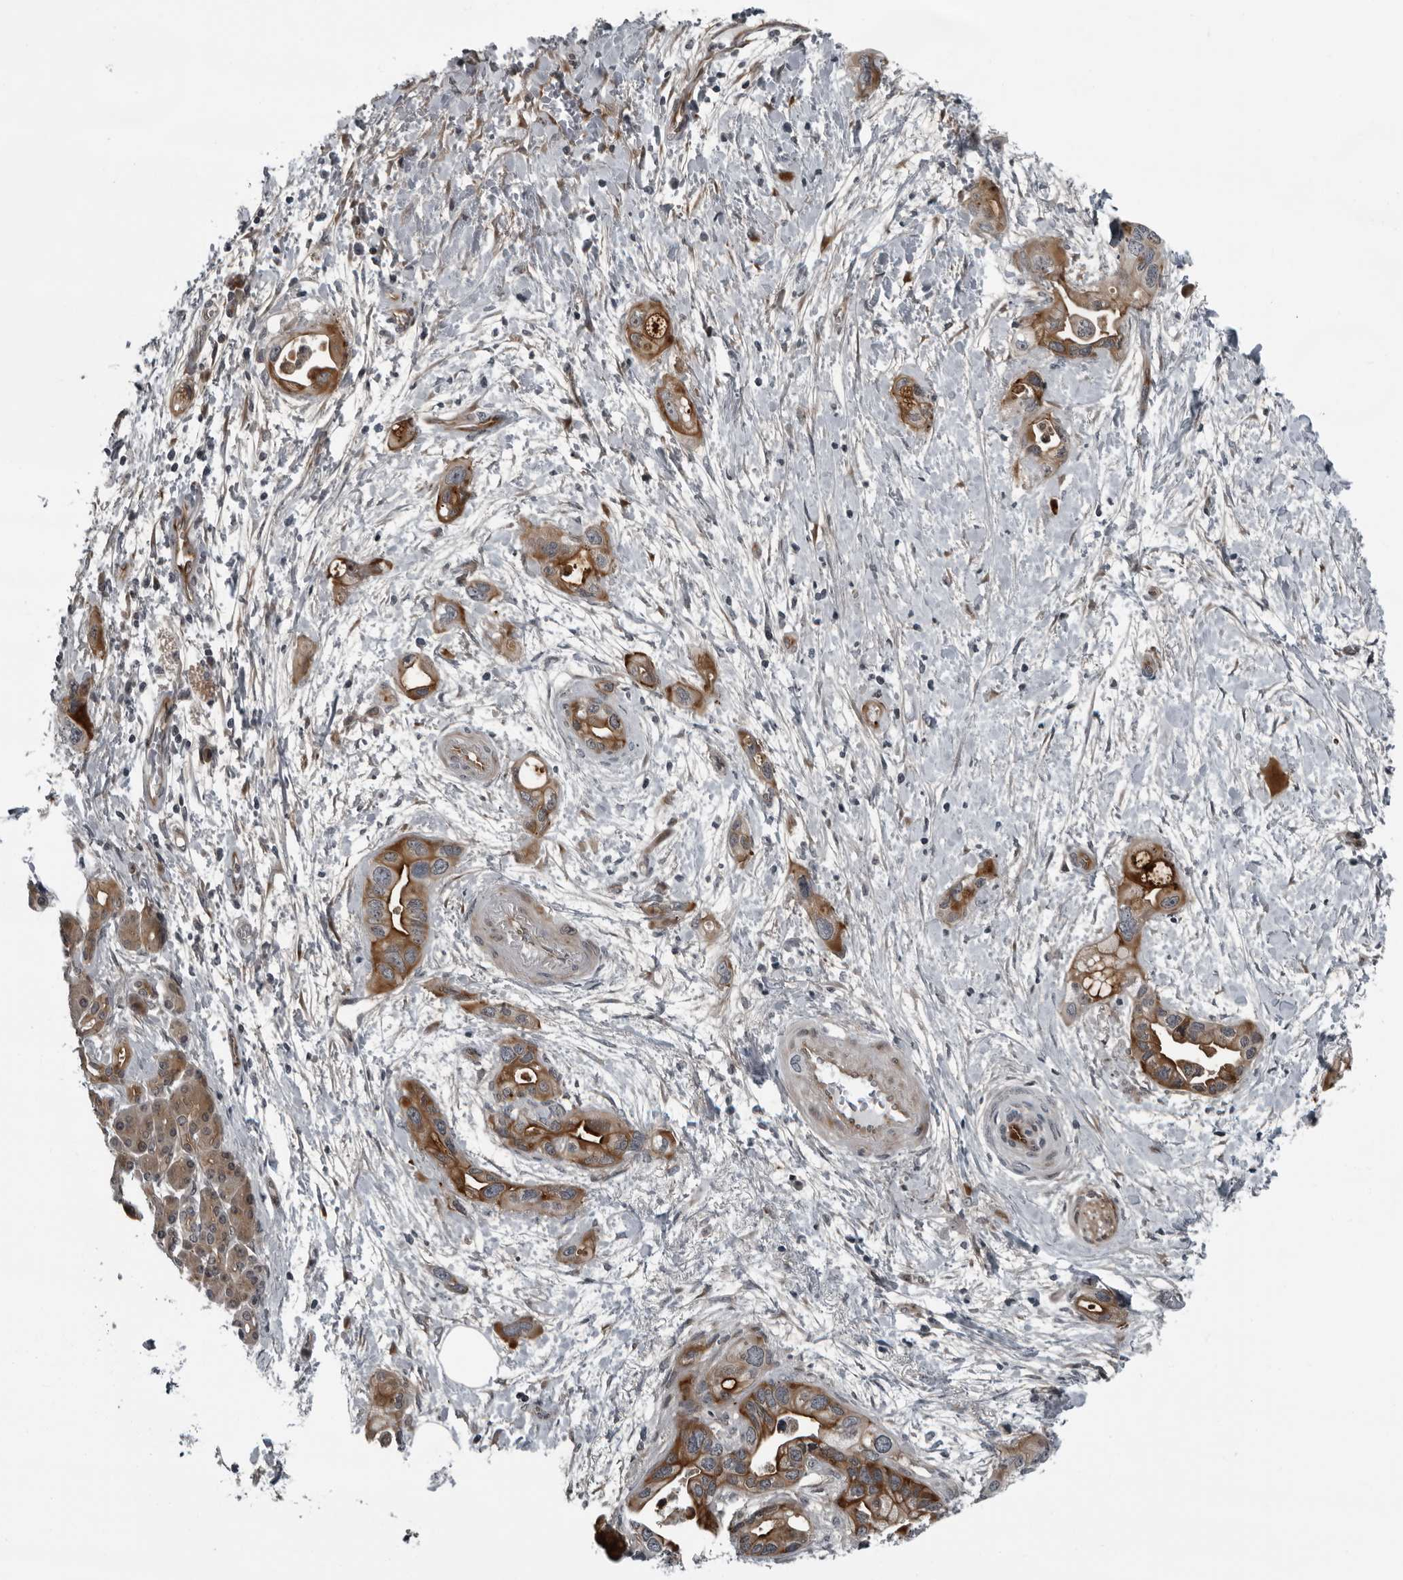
{"staining": {"intensity": "moderate", "quantity": ">75%", "location": "cytoplasmic/membranous"}, "tissue": "pancreatic cancer", "cell_type": "Tumor cells", "image_type": "cancer", "snomed": [{"axis": "morphology", "description": "Adenocarcinoma, NOS"}, {"axis": "topography", "description": "Pancreas"}], "caption": "A medium amount of moderate cytoplasmic/membranous positivity is present in about >75% of tumor cells in pancreatic cancer tissue. The staining is performed using DAB (3,3'-diaminobenzidine) brown chromogen to label protein expression. The nuclei are counter-stained blue using hematoxylin.", "gene": "FAM102B", "patient": {"sex": "female", "age": 77}}